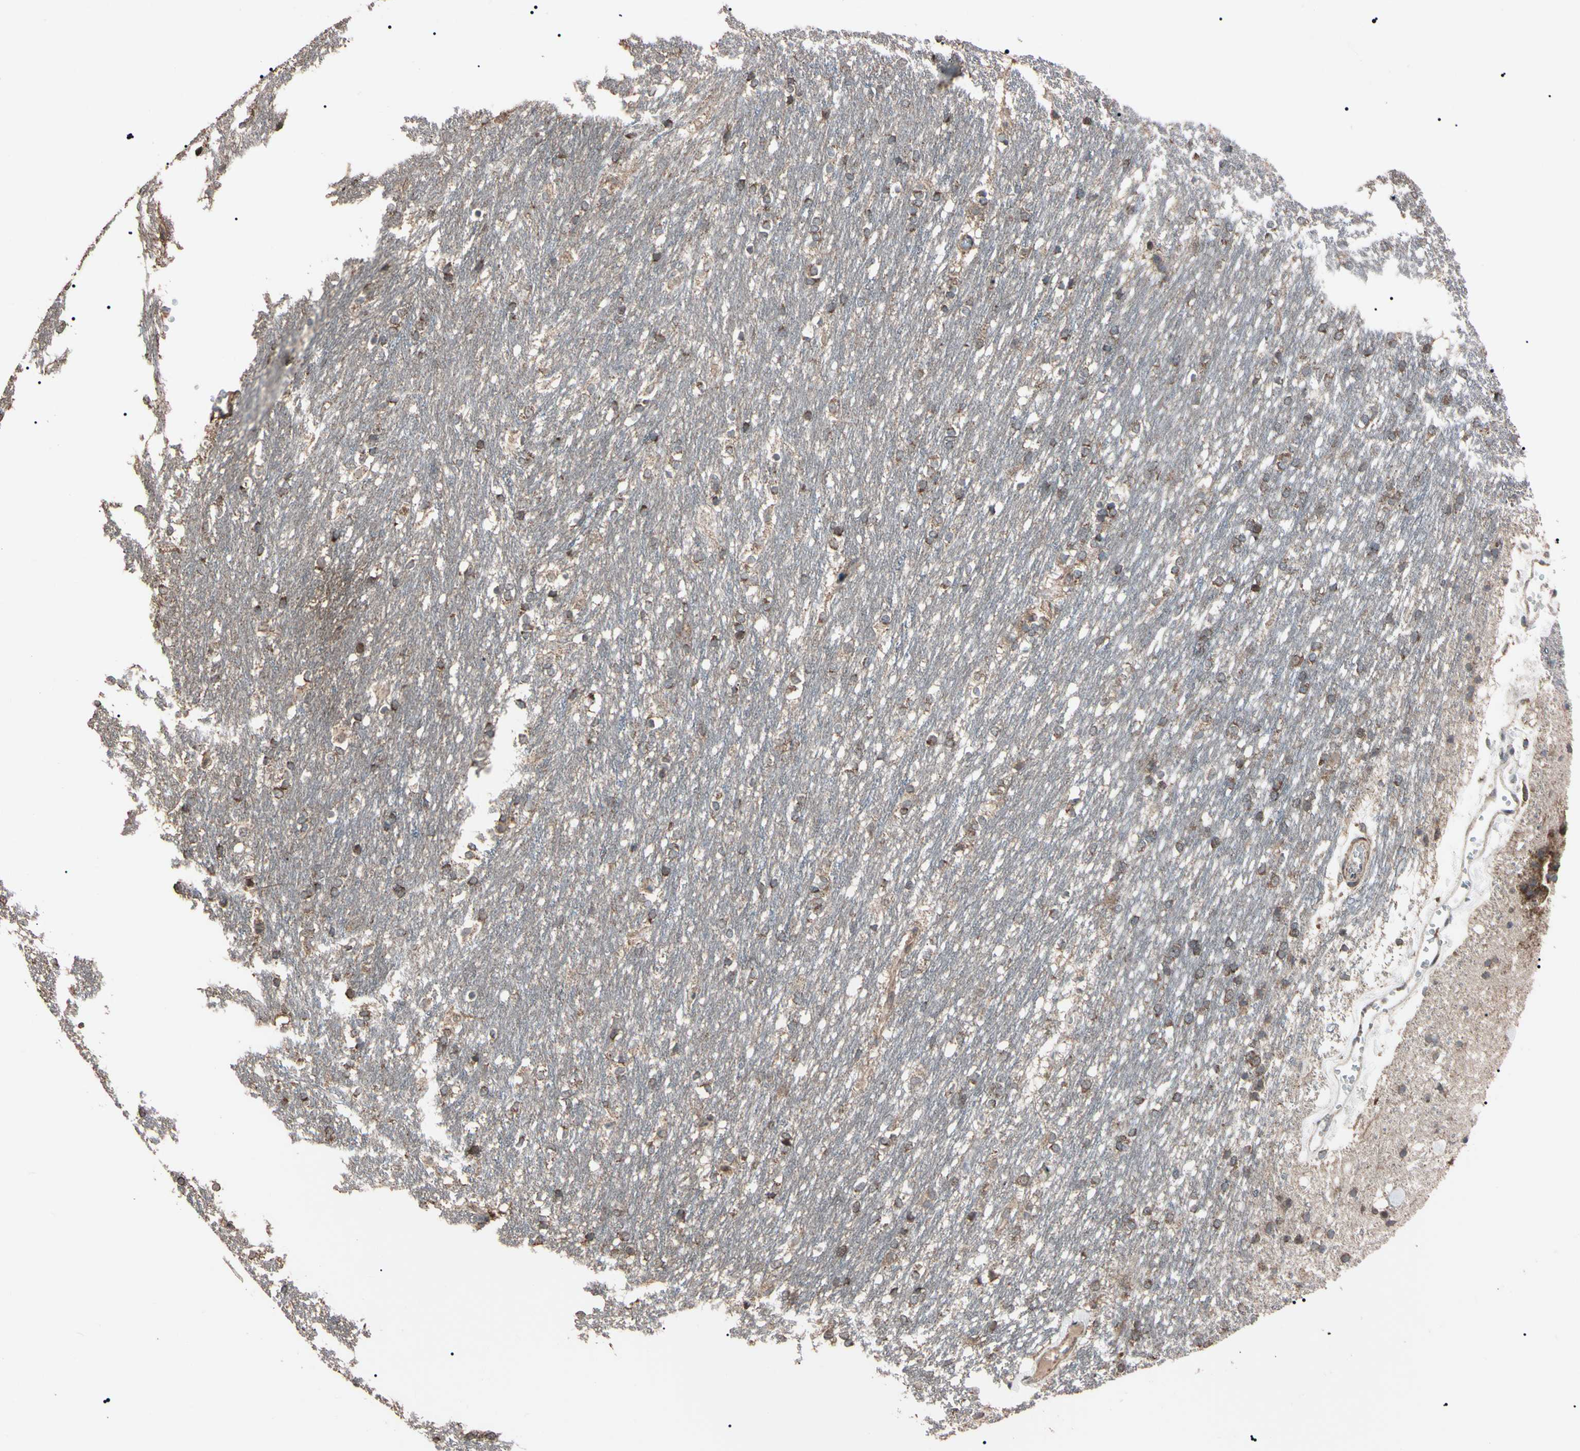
{"staining": {"intensity": "moderate", "quantity": "<25%", "location": "cytoplasmic/membranous,nuclear"}, "tissue": "caudate", "cell_type": "Glial cells", "image_type": "normal", "snomed": [{"axis": "morphology", "description": "Normal tissue, NOS"}, {"axis": "topography", "description": "Lateral ventricle wall"}], "caption": "The micrograph reveals staining of normal caudate, revealing moderate cytoplasmic/membranous,nuclear protein expression (brown color) within glial cells.", "gene": "TNFRSF1A", "patient": {"sex": "female", "age": 19}}